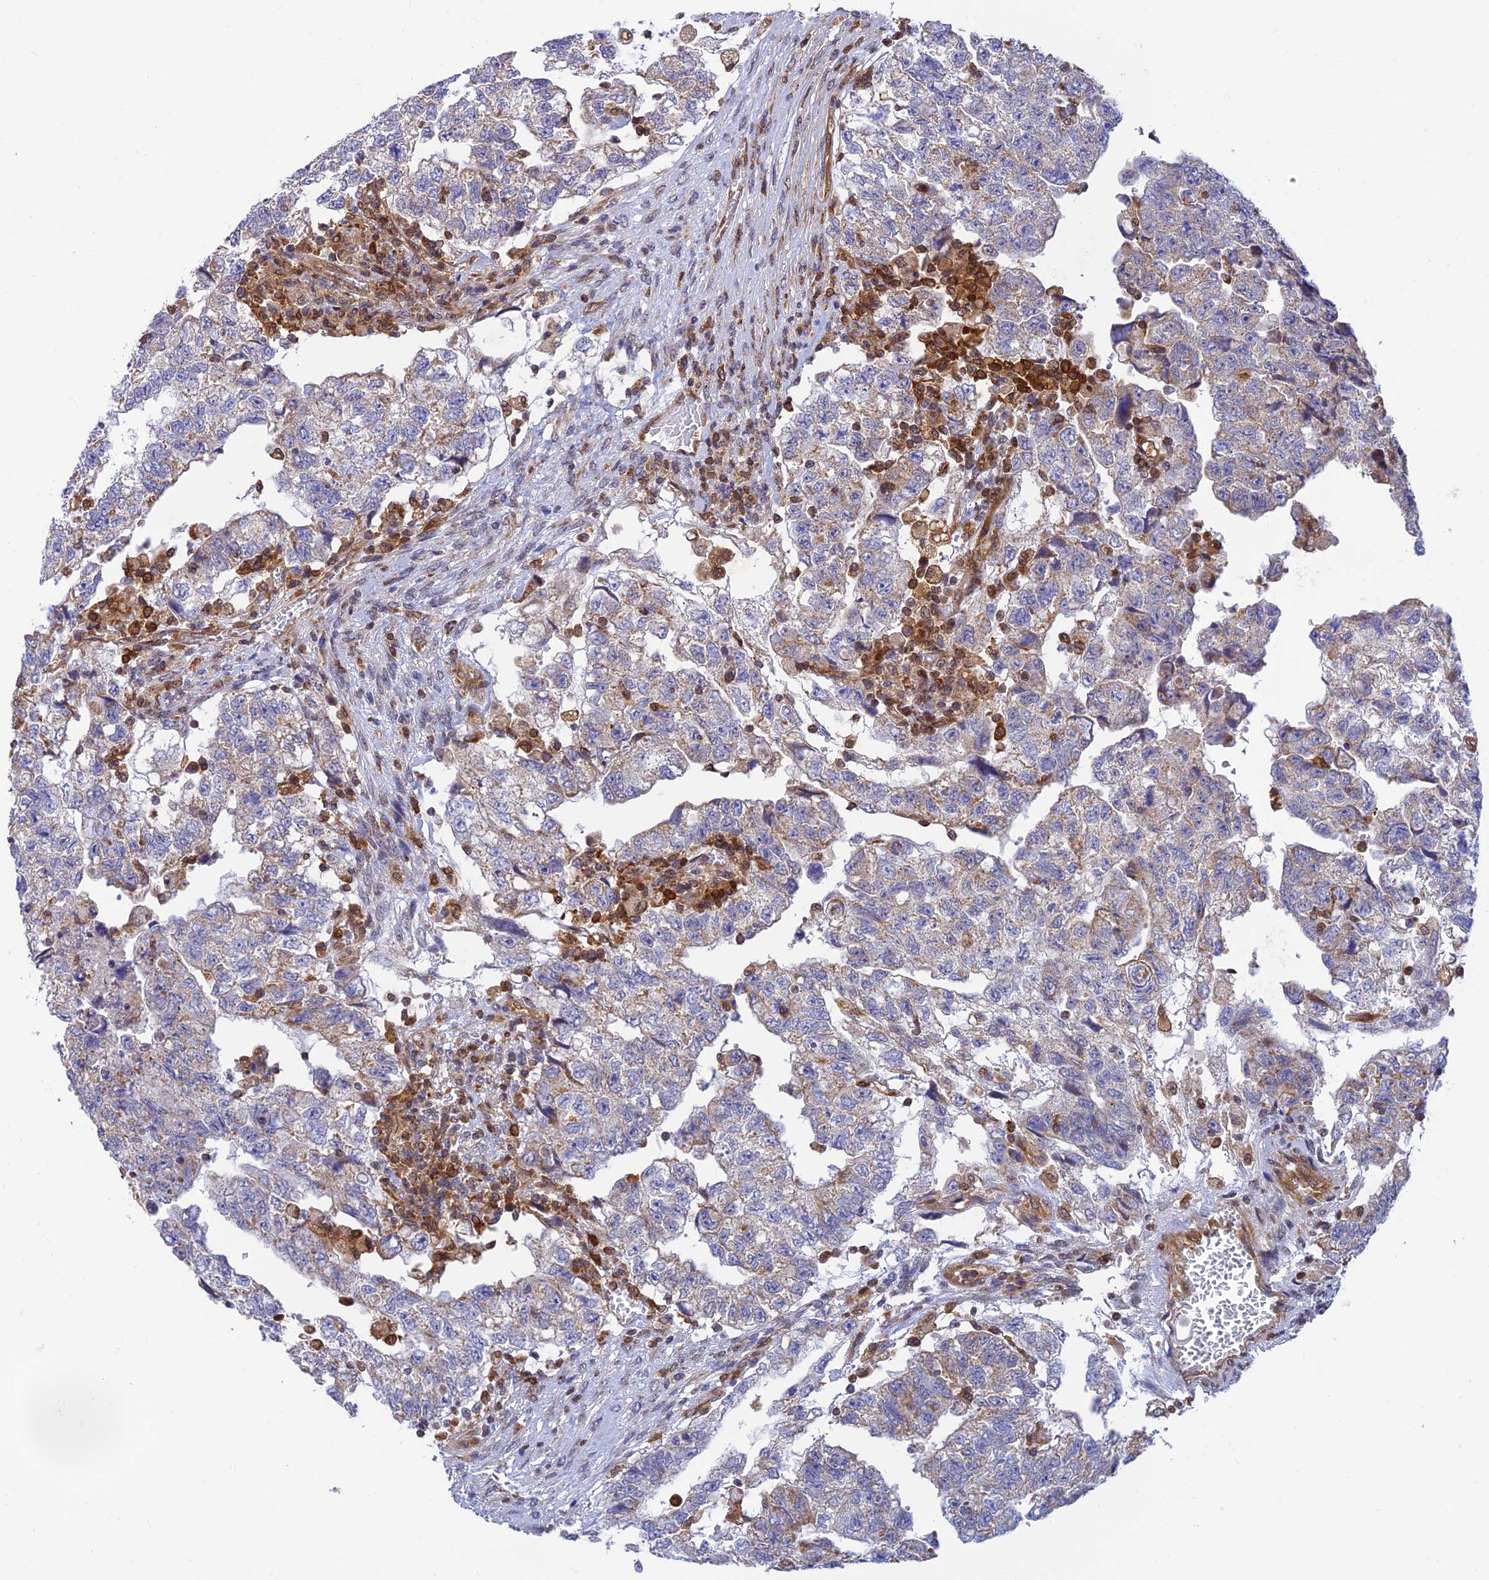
{"staining": {"intensity": "negative", "quantity": "none", "location": "none"}, "tissue": "testis cancer", "cell_type": "Tumor cells", "image_type": "cancer", "snomed": [{"axis": "morphology", "description": "Carcinoma, Embryonal, NOS"}, {"axis": "topography", "description": "Testis"}], "caption": "DAB immunohistochemical staining of human embryonal carcinoma (testis) reveals no significant staining in tumor cells.", "gene": "LYSMD2", "patient": {"sex": "male", "age": 36}}